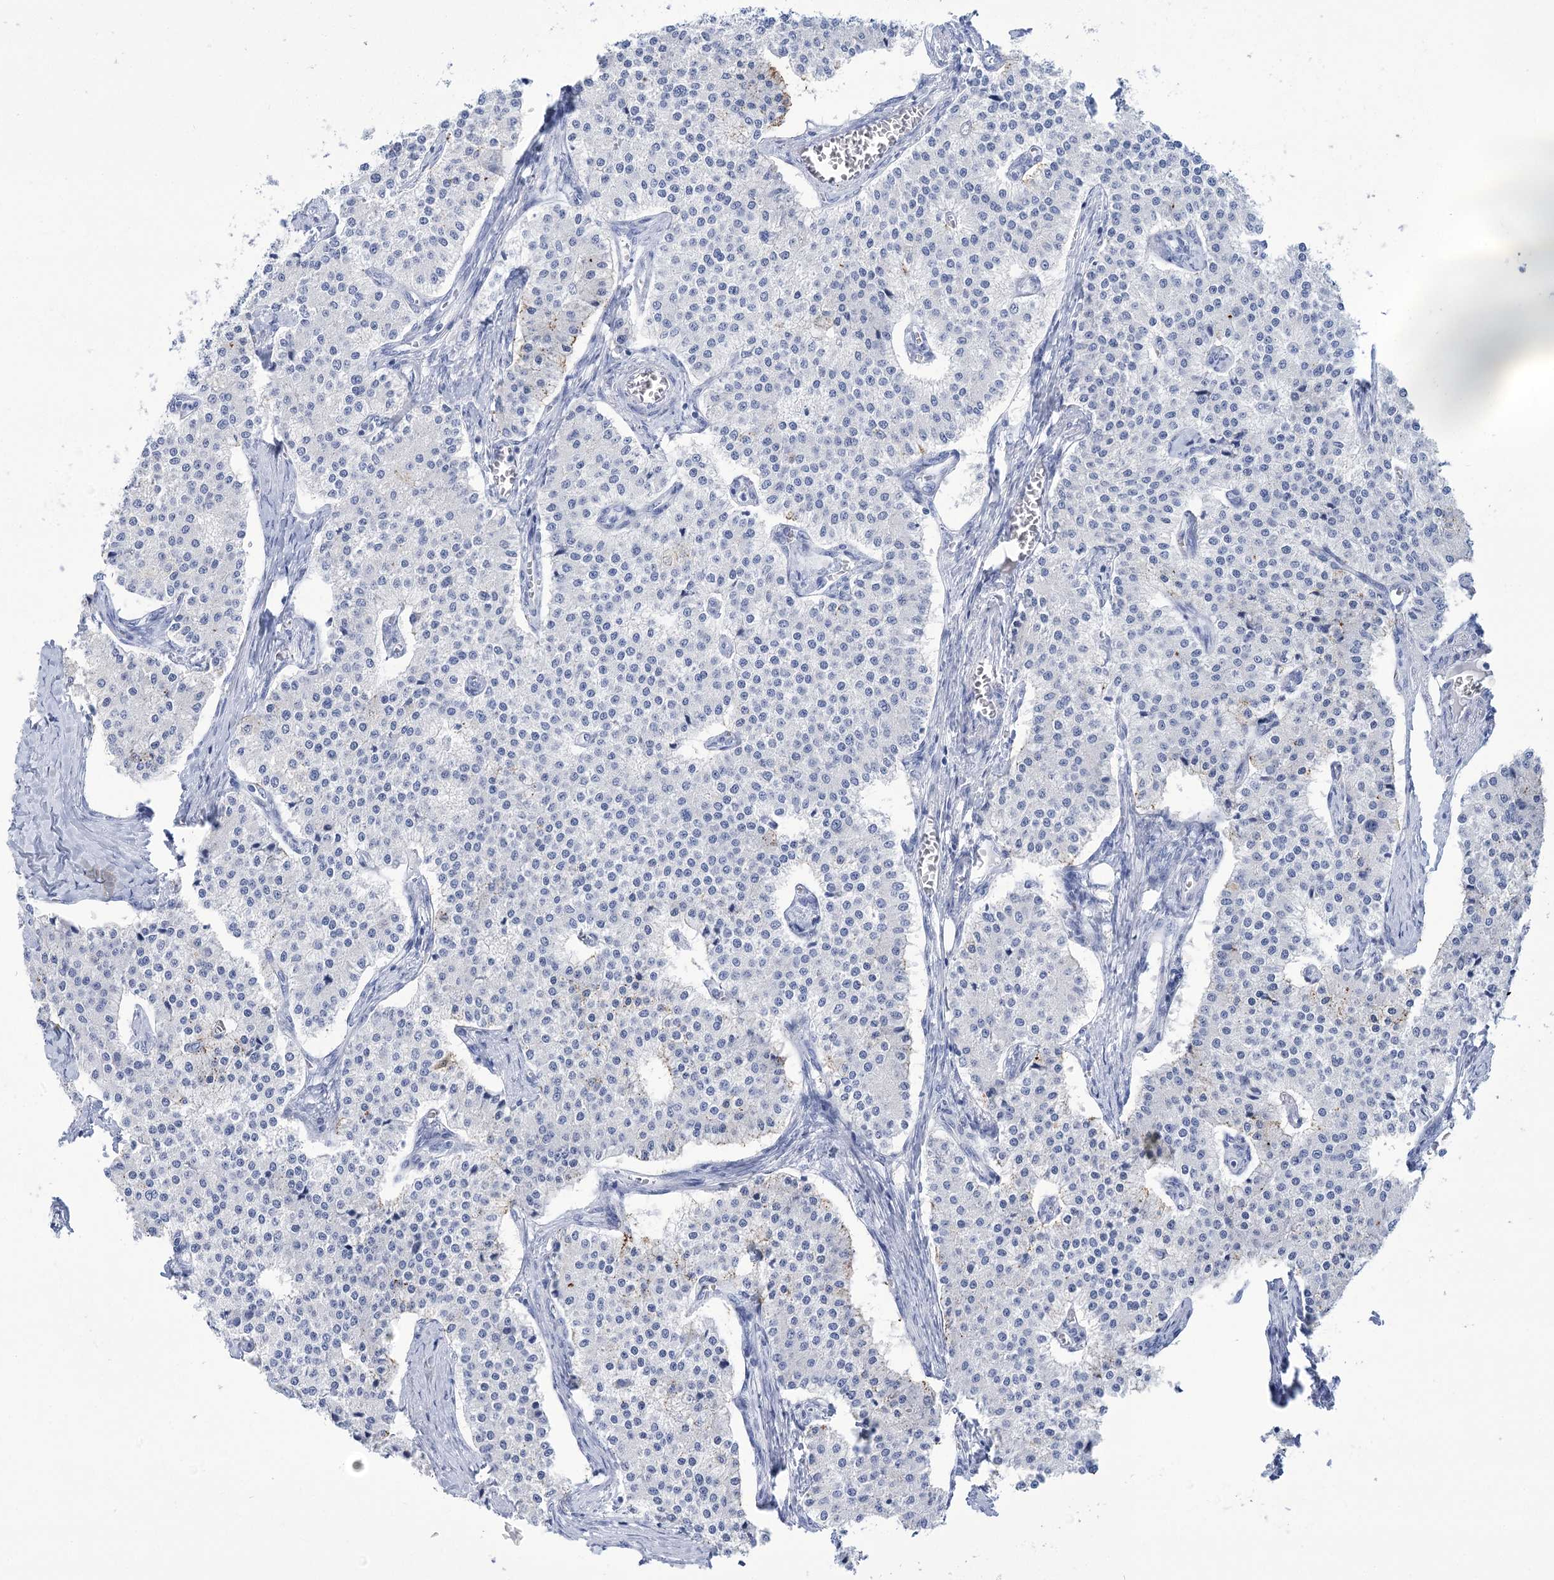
{"staining": {"intensity": "negative", "quantity": "none", "location": "none"}, "tissue": "carcinoid", "cell_type": "Tumor cells", "image_type": "cancer", "snomed": [{"axis": "morphology", "description": "Carcinoid, malignant, NOS"}, {"axis": "topography", "description": "Colon"}], "caption": "Immunohistochemistry of carcinoid displays no staining in tumor cells.", "gene": "PBLD", "patient": {"sex": "female", "age": 52}}